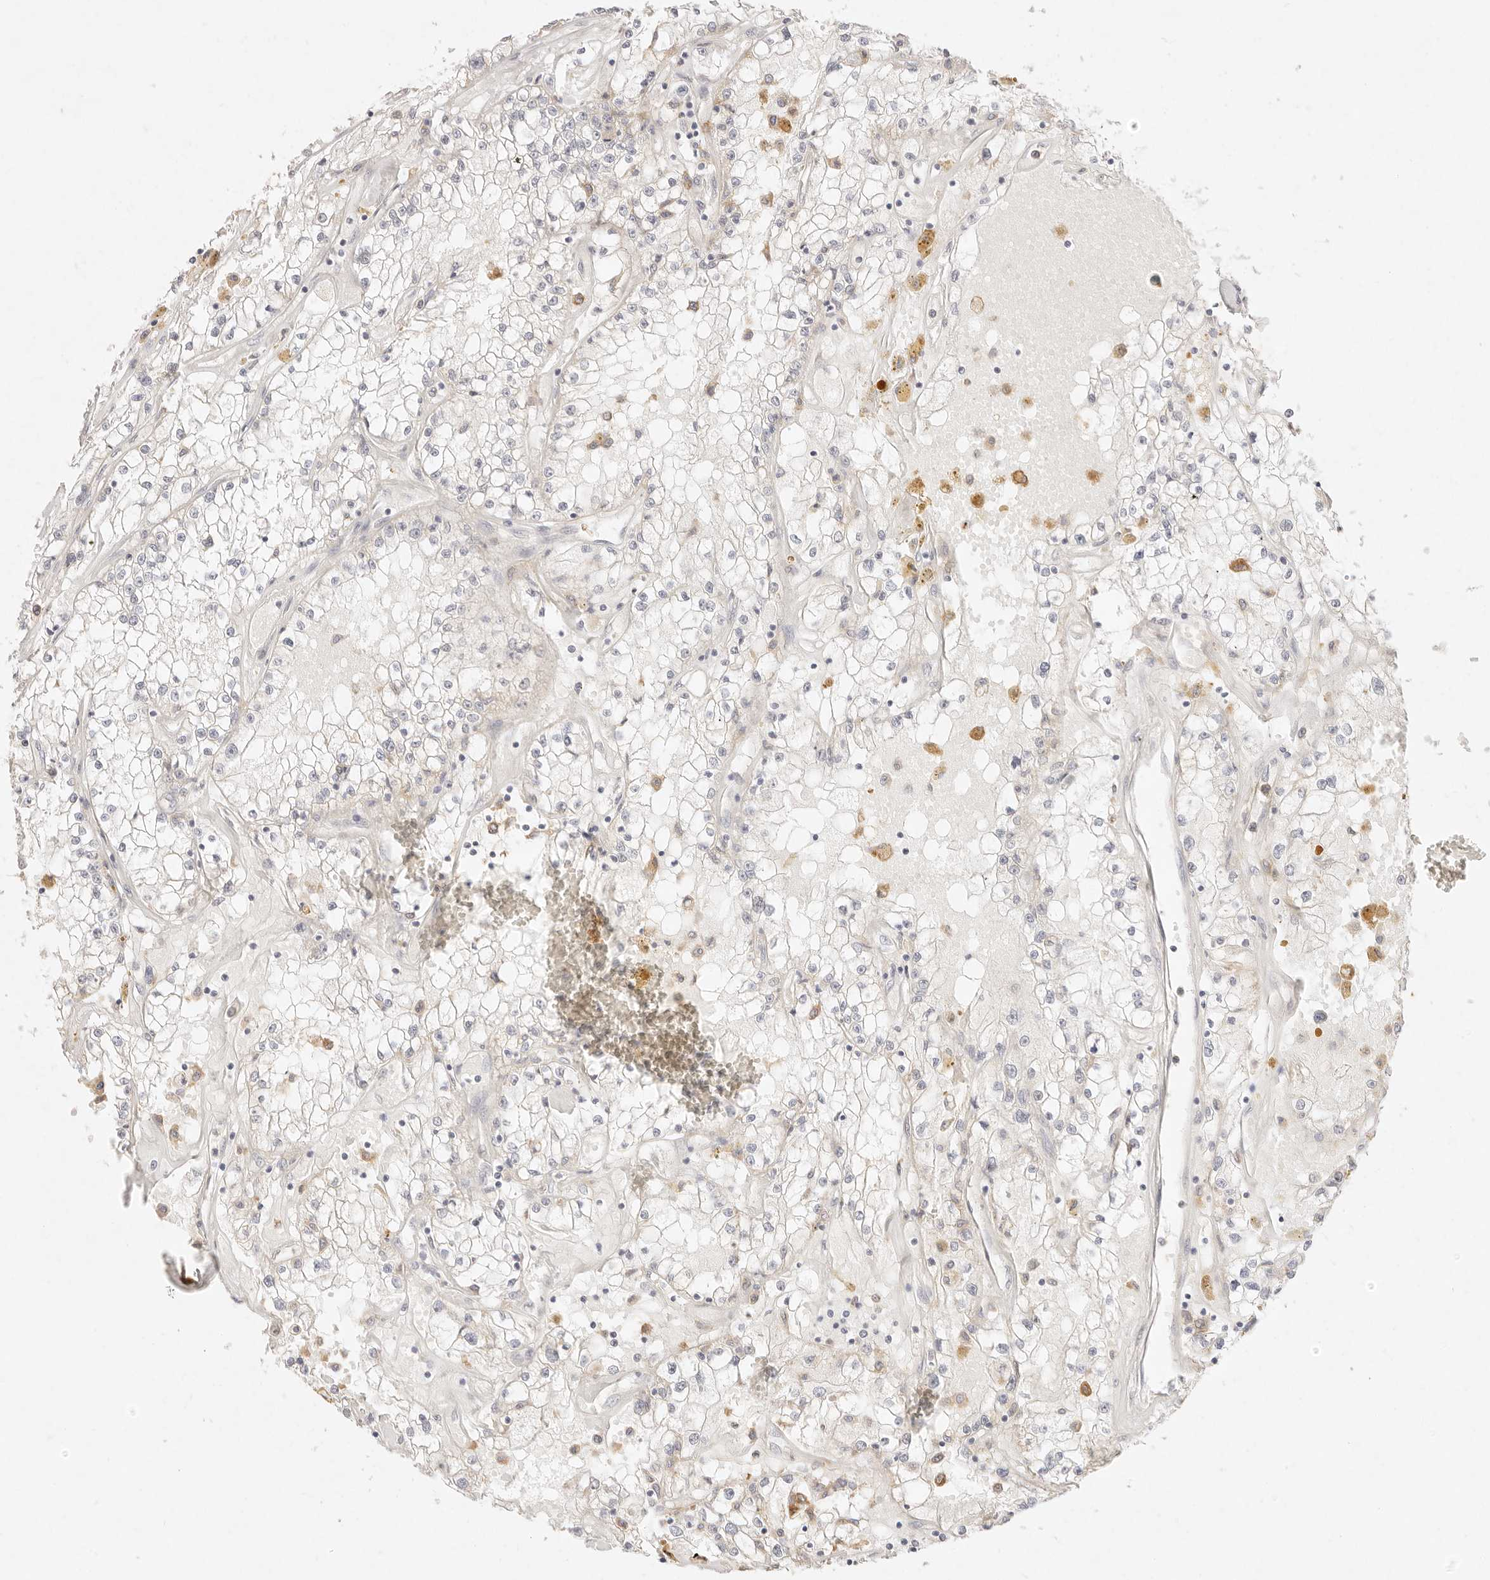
{"staining": {"intensity": "negative", "quantity": "none", "location": "none"}, "tissue": "renal cancer", "cell_type": "Tumor cells", "image_type": "cancer", "snomed": [{"axis": "morphology", "description": "Adenocarcinoma, NOS"}, {"axis": "topography", "description": "Kidney"}], "caption": "Immunohistochemistry (IHC) histopathology image of neoplastic tissue: human adenocarcinoma (renal) stained with DAB (3,3'-diaminobenzidine) demonstrates no significant protein staining in tumor cells. (DAB IHC visualized using brightfield microscopy, high magnification).", "gene": "GPR84", "patient": {"sex": "male", "age": 56}}